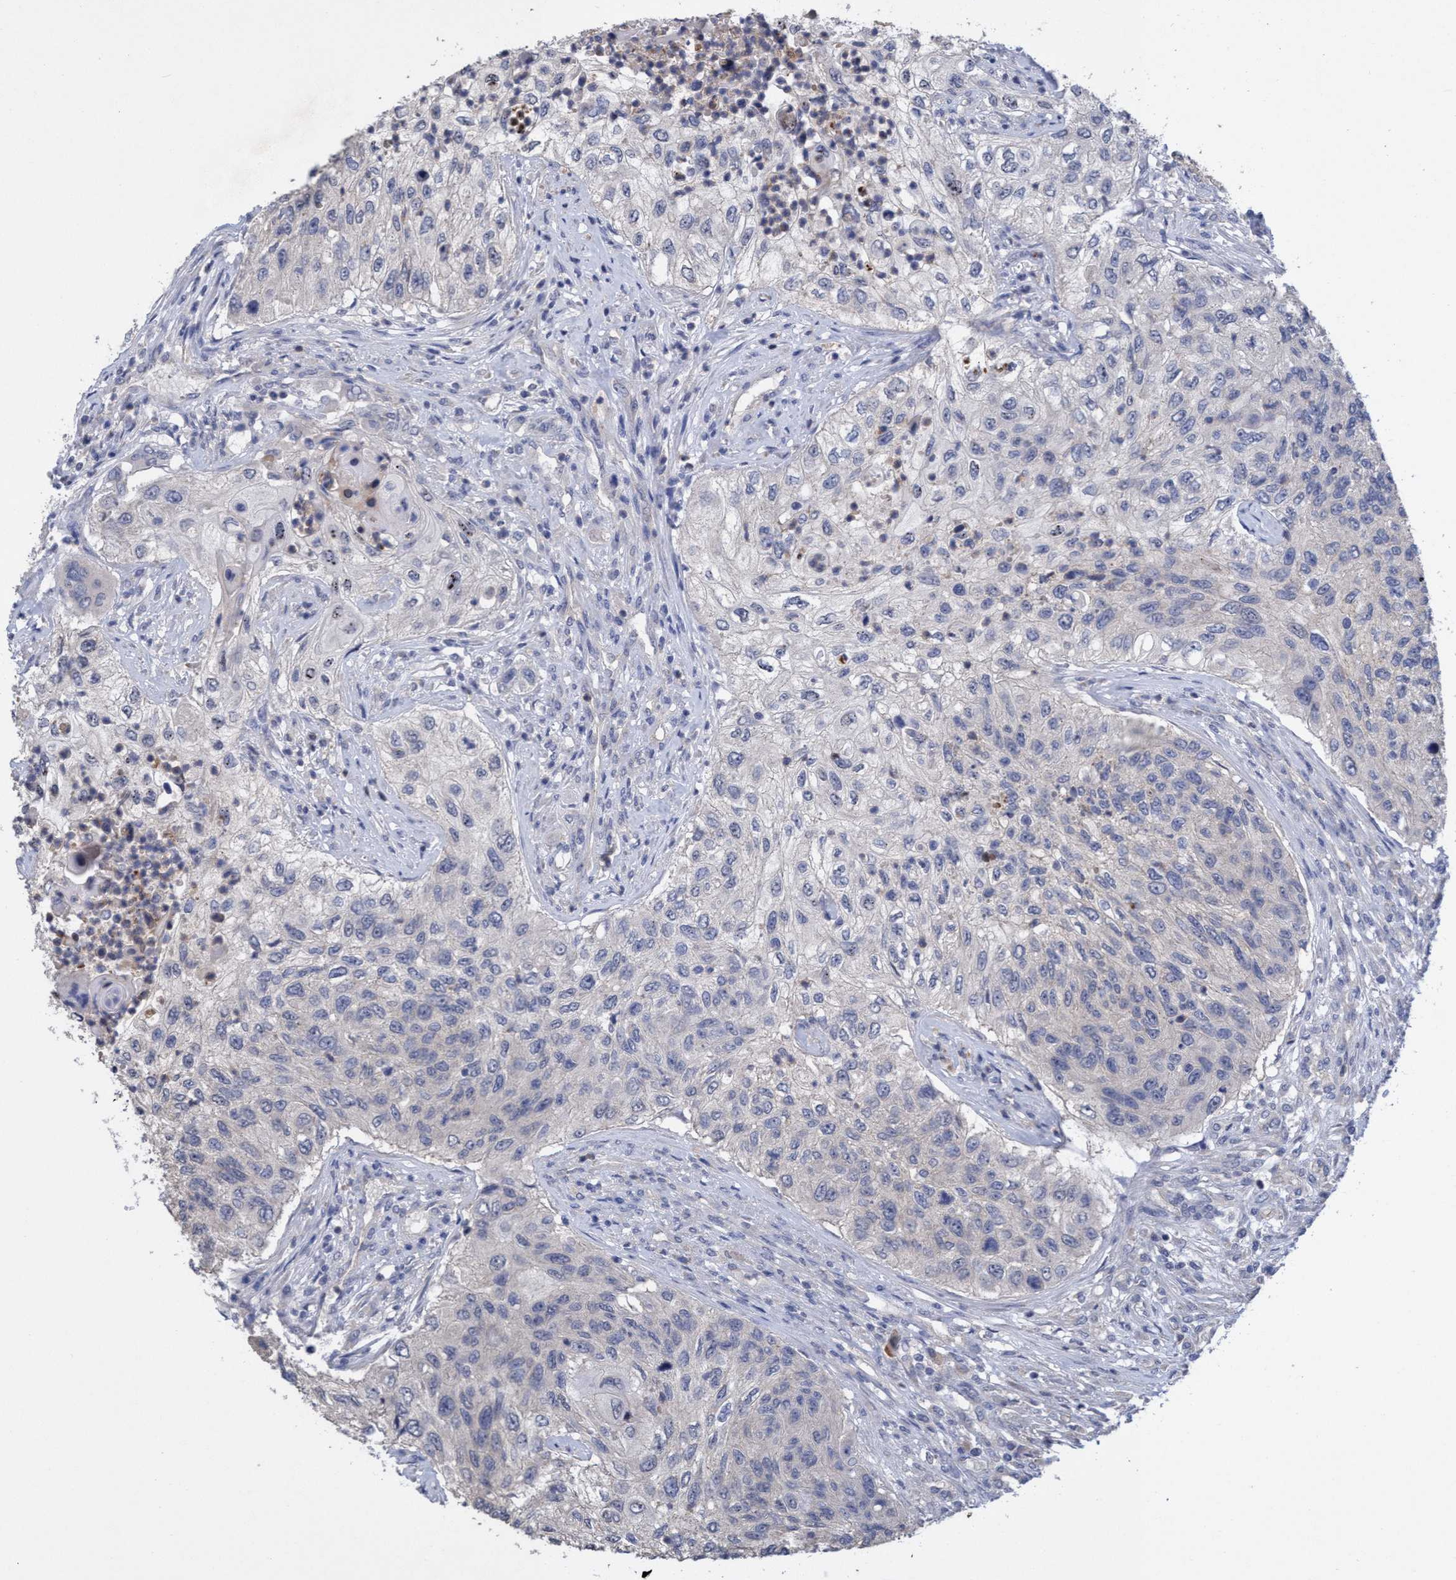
{"staining": {"intensity": "negative", "quantity": "none", "location": "none"}, "tissue": "urothelial cancer", "cell_type": "Tumor cells", "image_type": "cancer", "snomed": [{"axis": "morphology", "description": "Urothelial carcinoma, High grade"}, {"axis": "topography", "description": "Urinary bladder"}], "caption": "Protein analysis of urothelial cancer displays no significant staining in tumor cells. (Immunohistochemistry, brightfield microscopy, high magnification).", "gene": "SEMA4D", "patient": {"sex": "female", "age": 60}}